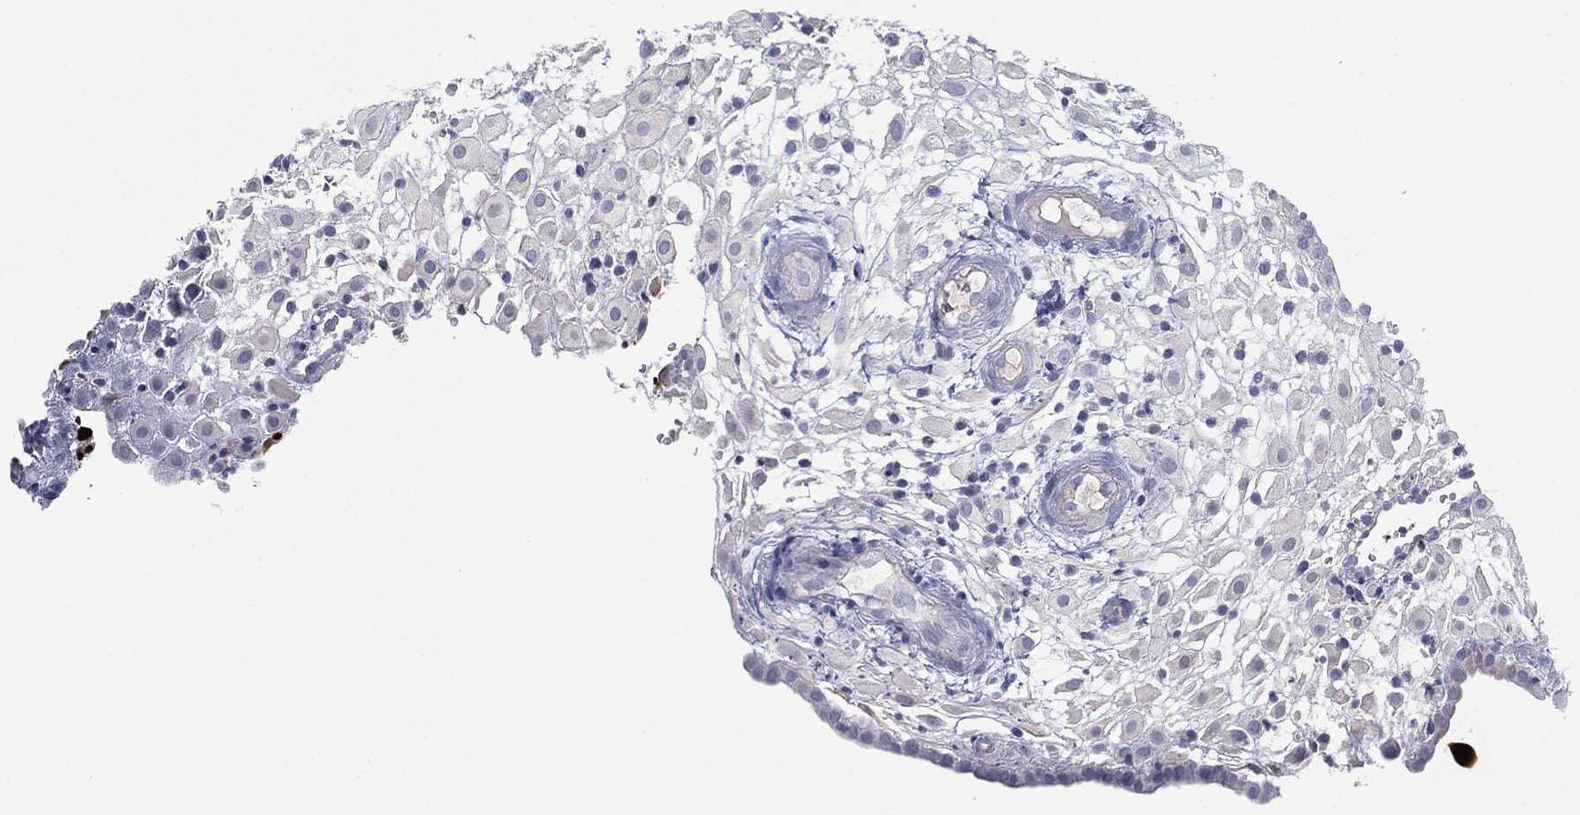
{"staining": {"intensity": "negative", "quantity": "none", "location": "none"}, "tissue": "placenta", "cell_type": "Decidual cells", "image_type": "normal", "snomed": [{"axis": "morphology", "description": "Normal tissue, NOS"}, {"axis": "topography", "description": "Placenta"}], "caption": "This is a histopathology image of immunohistochemistry staining of normal placenta, which shows no positivity in decidual cells. (Stains: DAB (3,3'-diaminobenzidine) IHC with hematoxylin counter stain, Microscopy: brightfield microscopy at high magnification).", "gene": "CPT1B", "patient": {"sex": "female", "age": 24}}